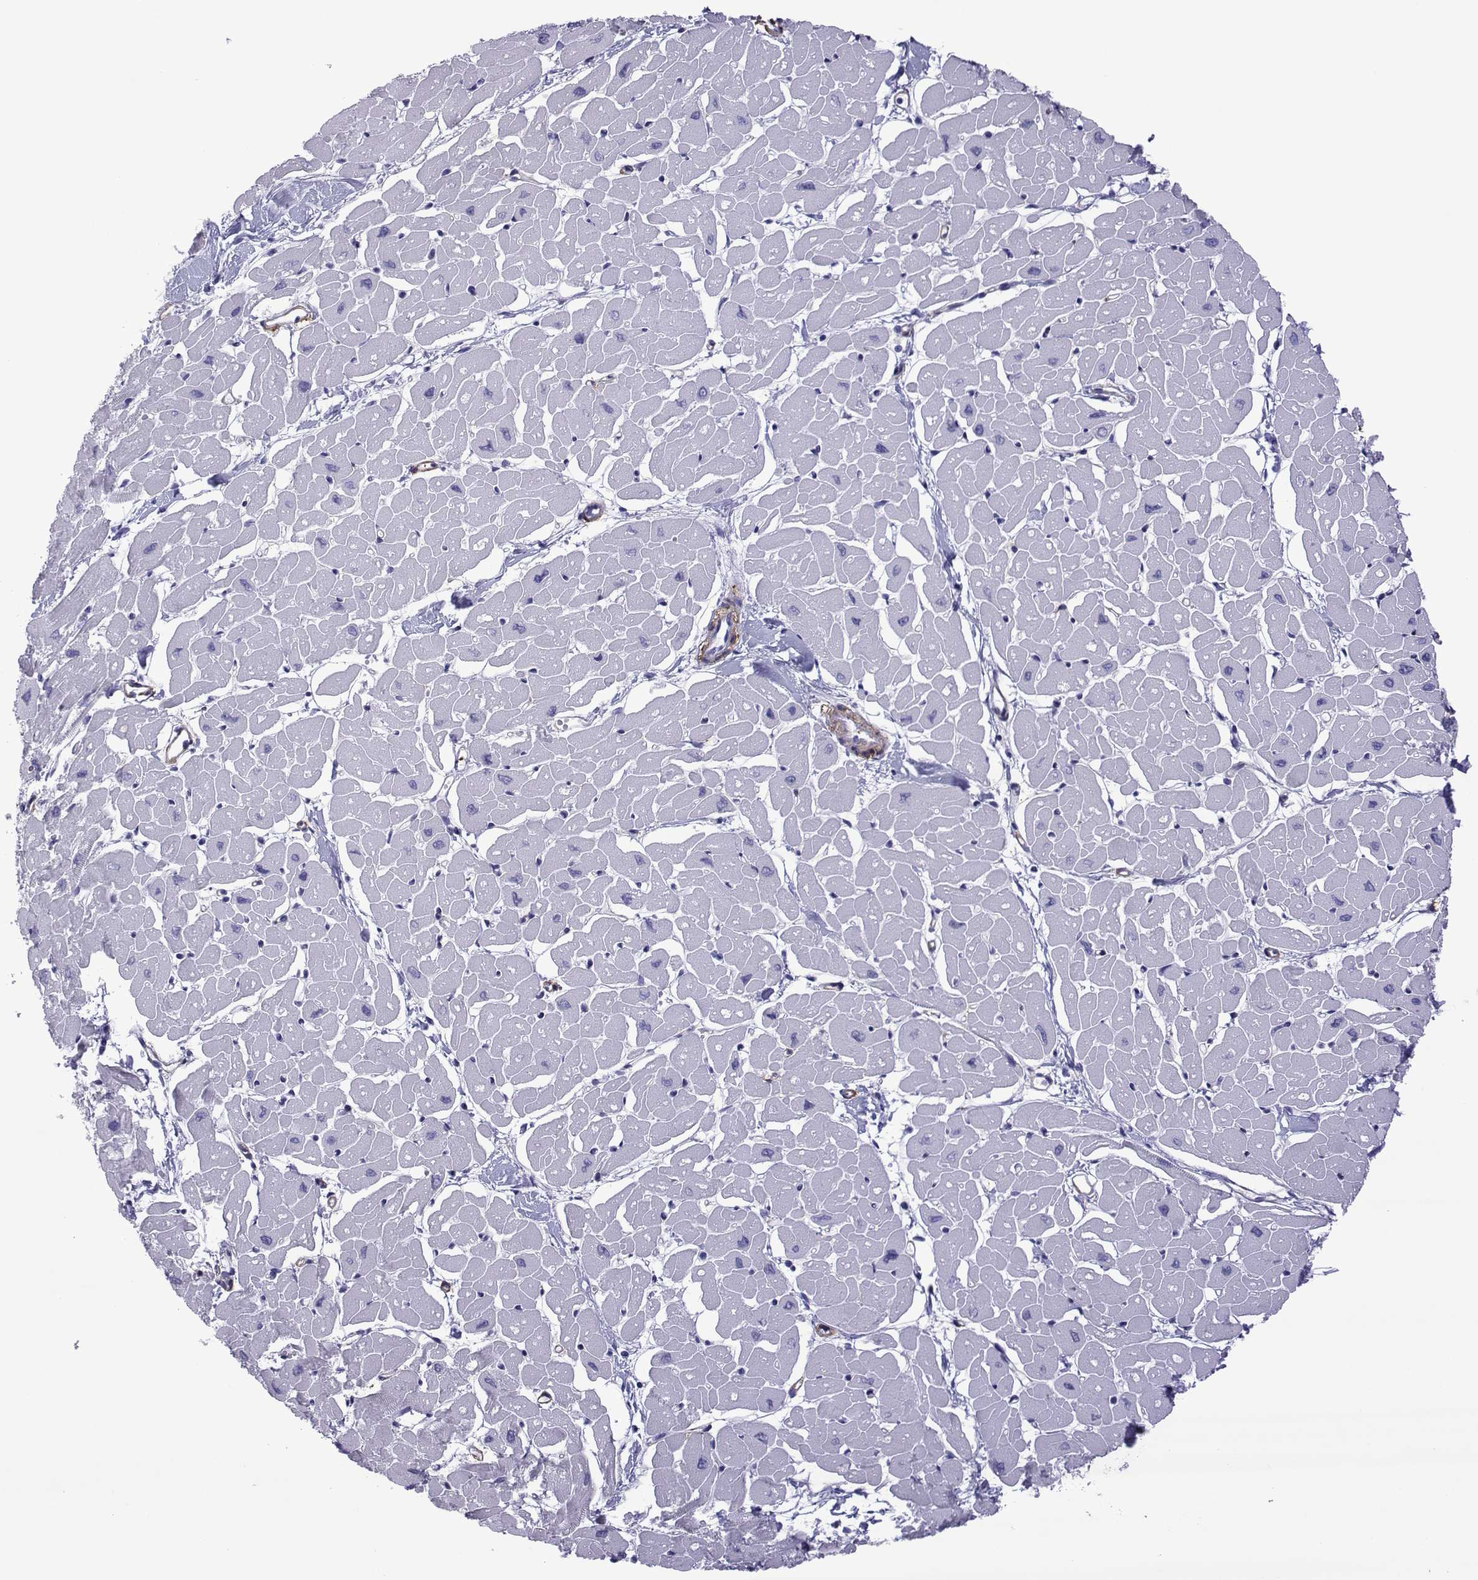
{"staining": {"intensity": "negative", "quantity": "none", "location": "none"}, "tissue": "heart muscle", "cell_type": "Cardiomyocytes", "image_type": "normal", "snomed": [{"axis": "morphology", "description": "Normal tissue, NOS"}, {"axis": "topography", "description": "Heart"}], "caption": "This is a micrograph of immunohistochemistry (IHC) staining of unremarkable heart muscle, which shows no expression in cardiomyocytes. (DAB immunohistochemistry (IHC) visualized using brightfield microscopy, high magnification).", "gene": "SPANXA1", "patient": {"sex": "male", "age": 57}}